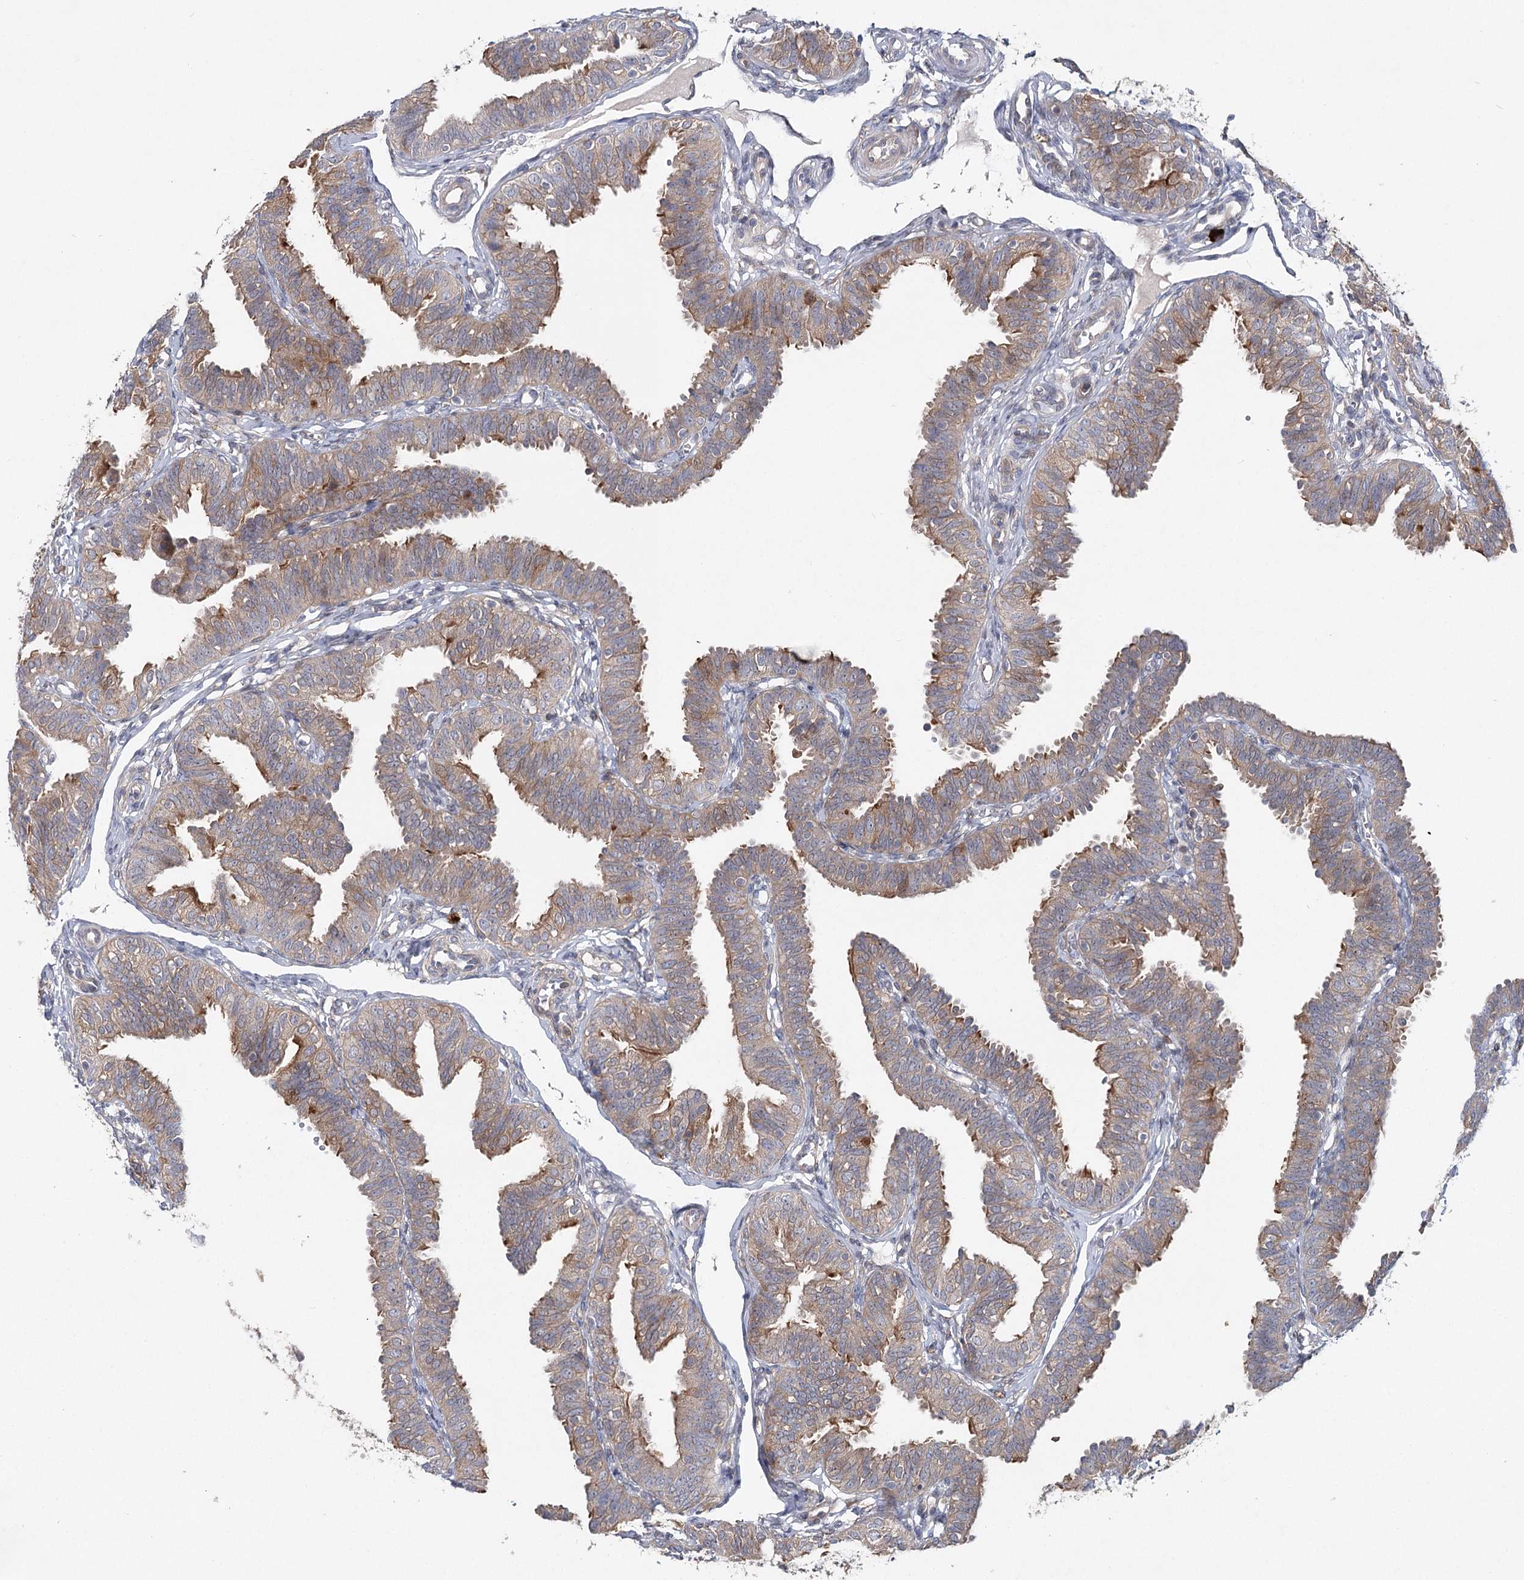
{"staining": {"intensity": "moderate", "quantity": ">75%", "location": "cytoplasmic/membranous"}, "tissue": "fallopian tube", "cell_type": "Glandular cells", "image_type": "normal", "snomed": [{"axis": "morphology", "description": "Normal tissue, NOS"}, {"axis": "topography", "description": "Fallopian tube"}], "caption": "A histopathology image of human fallopian tube stained for a protein shows moderate cytoplasmic/membranous brown staining in glandular cells. Ihc stains the protein in brown and the nuclei are stained blue.", "gene": "MAP3K13", "patient": {"sex": "female", "age": 35}}